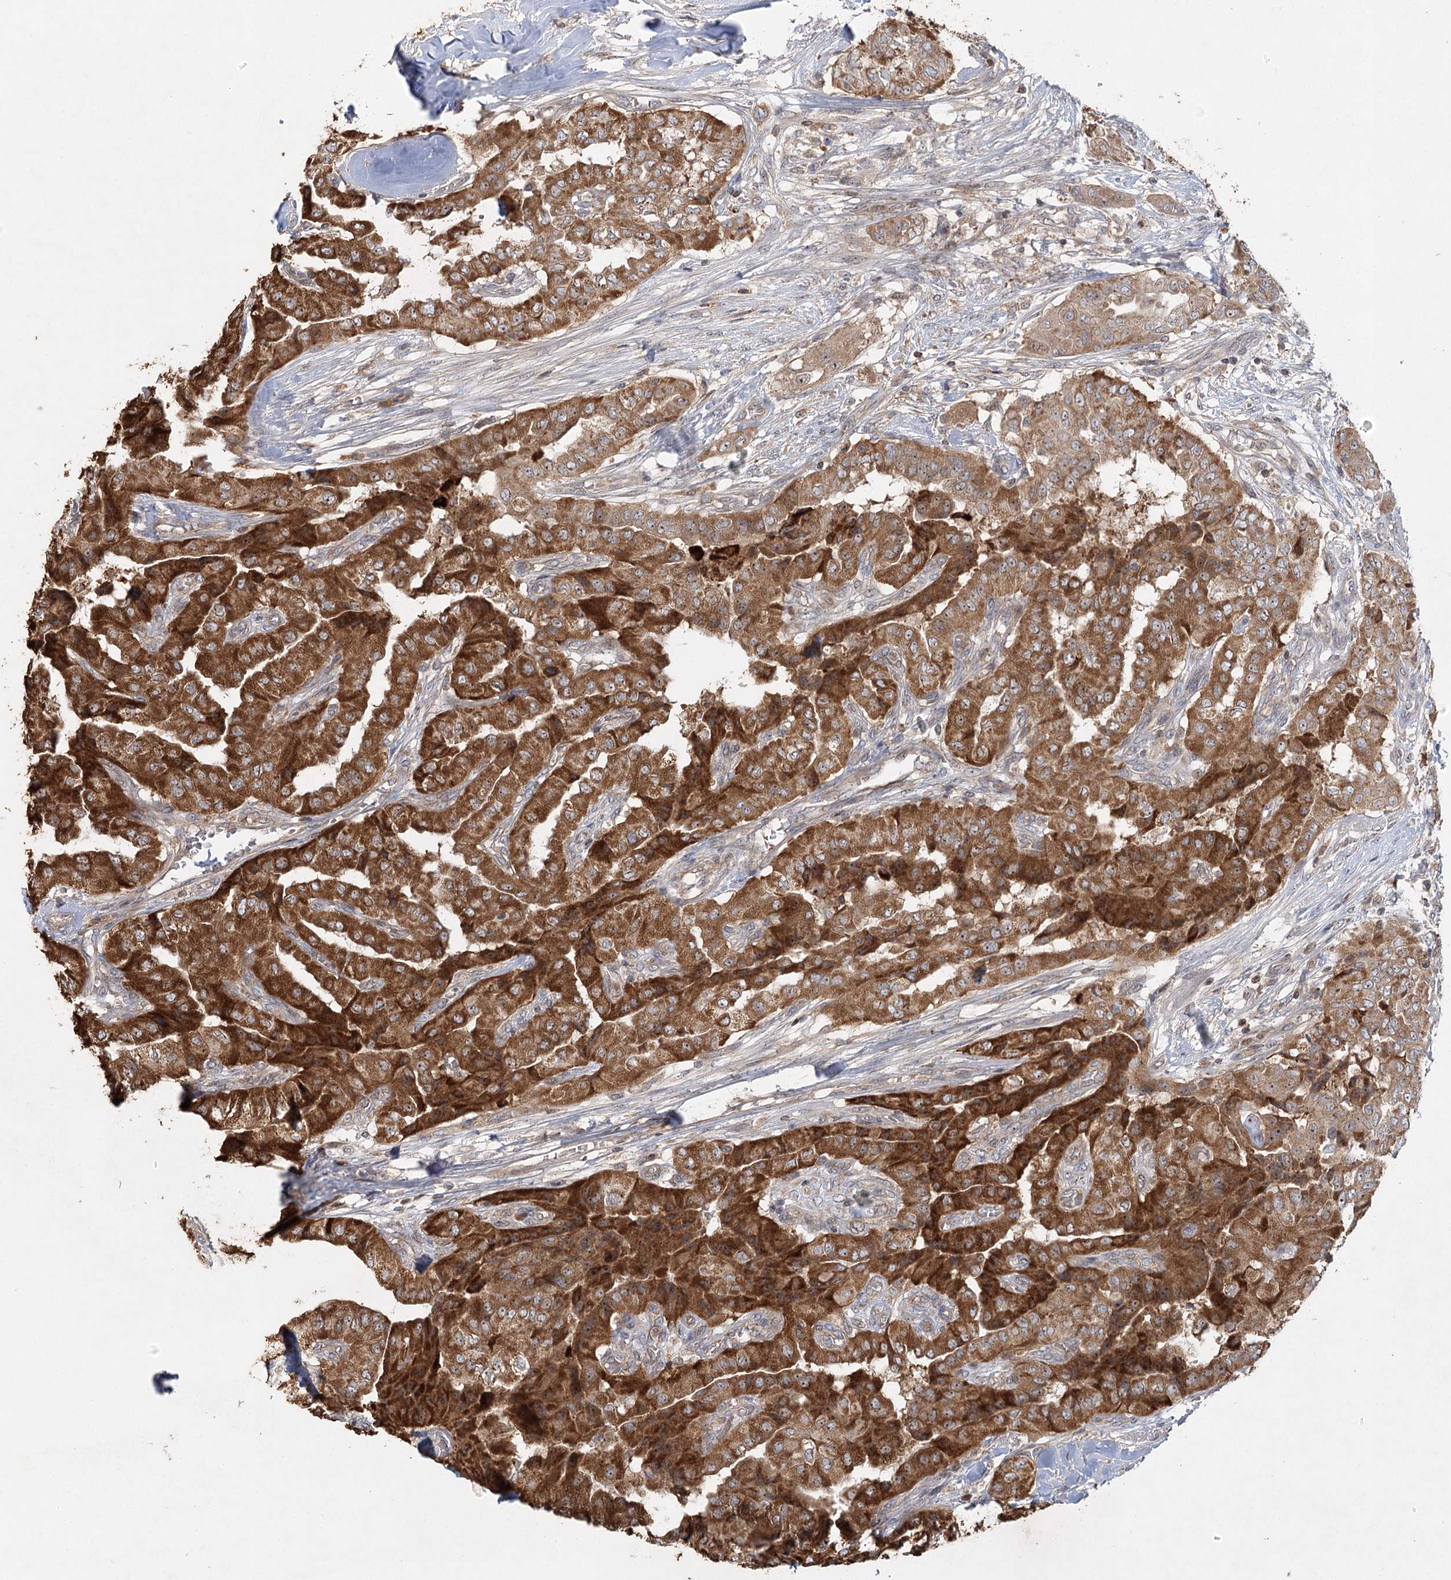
{"staining": {"intensity": "moderate", "quantity": ">75%", "location": "cytoplasmic/membranous,nuclear"}, "tissue": "thyroid cancer", "cell_type": "Tumor cells", "image_type": "cancer", "snomed": [{"axis": "morphology", "description": "Papillary adenocarcinoma, NOS"}, {"axis": "topography", "description": "Thyroid gland"}], "caption": "There is medium levels of moderate cytoplasmic/membranous and nuclear staining in tumor cells of thyroid cancer (papillary adenocarcinoma), as demonstrated by immunohistochemical staining (brown color).", "gene": "RAPGEF6", "patient": {"sex": "female", "age": 59}}